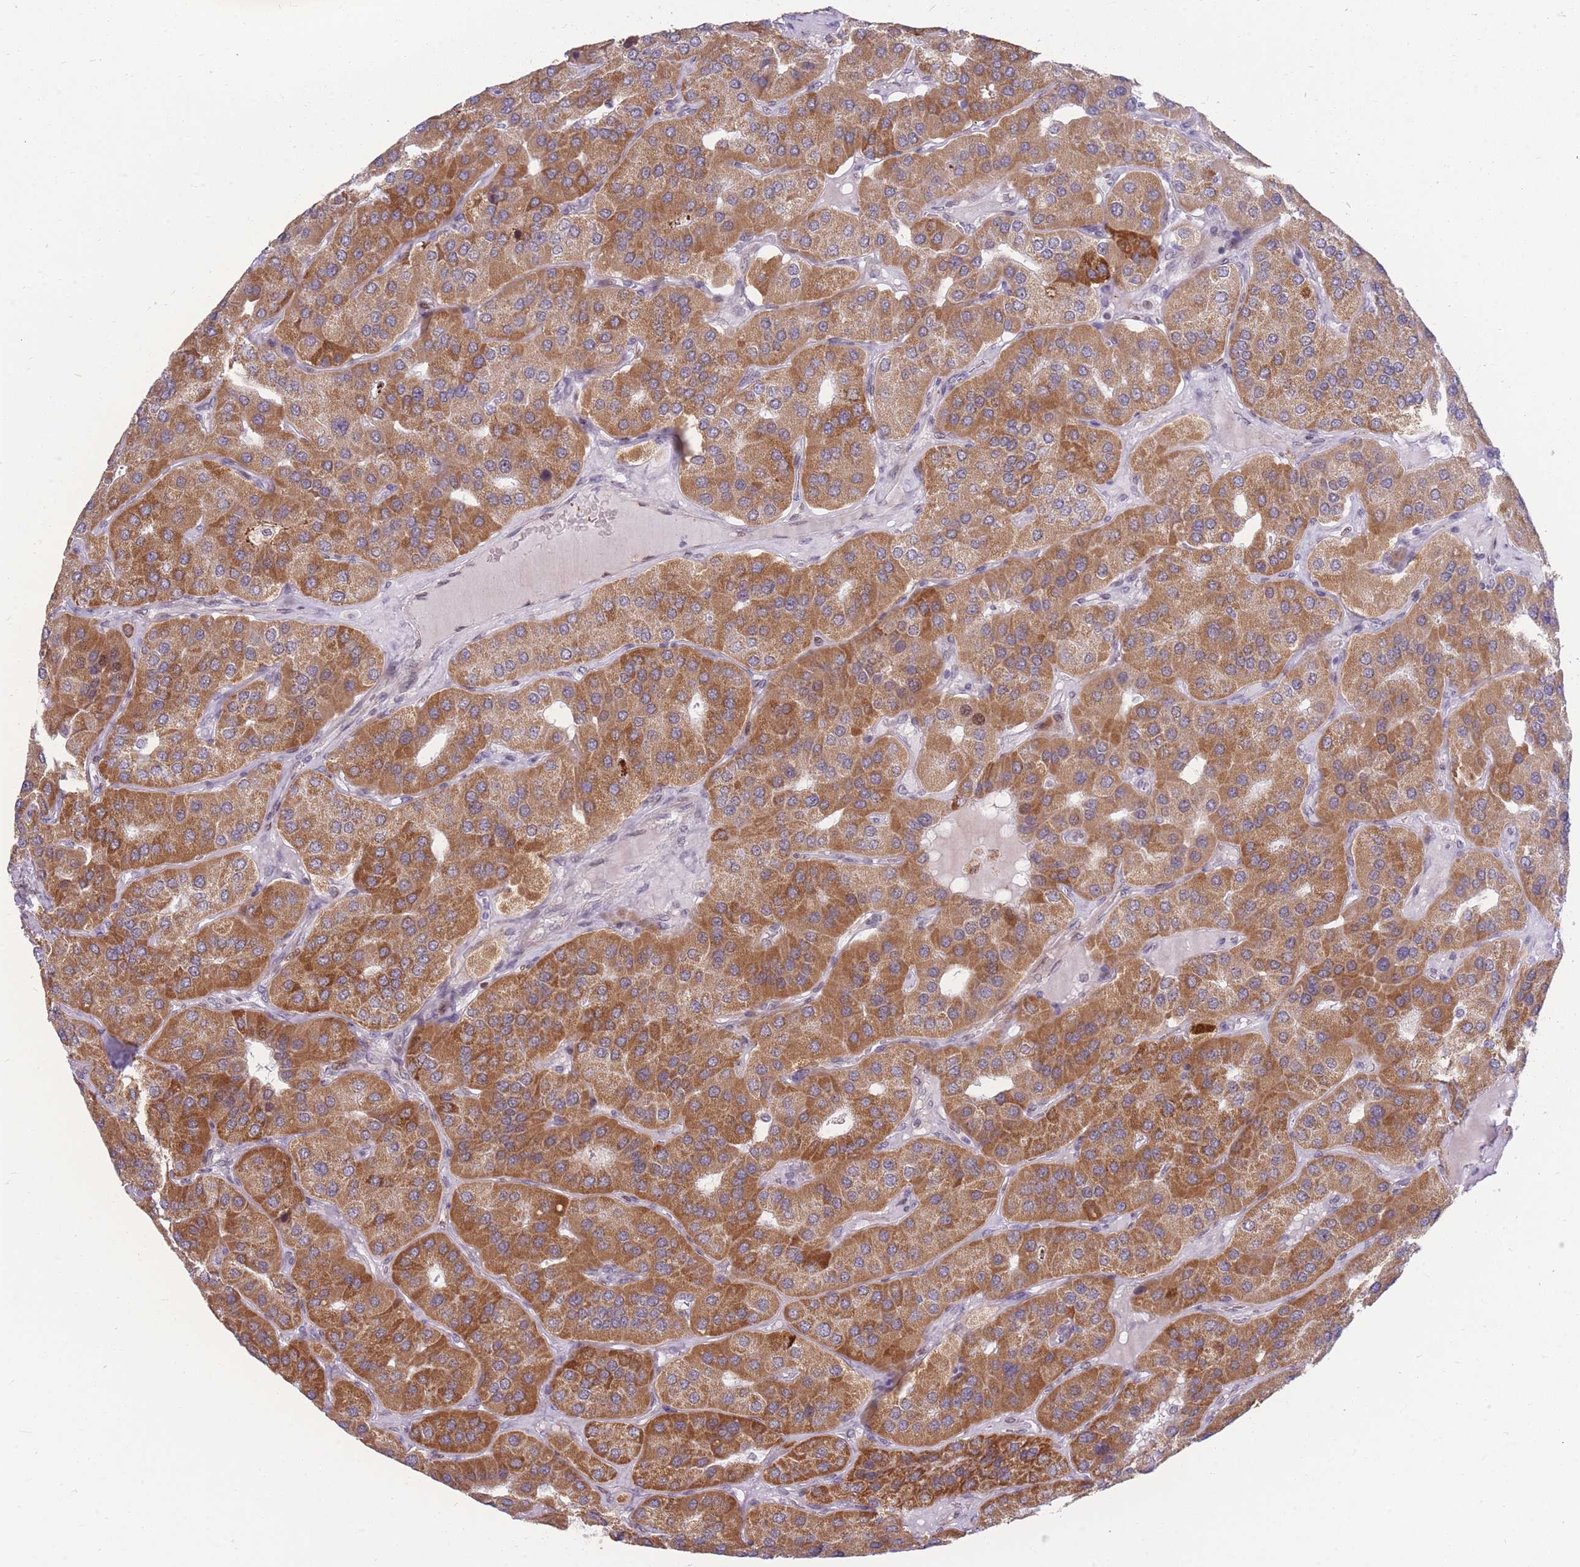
{"staining": {"intensity": "moderate", "quantity": ">75%", "location": "cytoplasmic/membranous"}, "tissue": "parathyroid gland", "cell_type": "Glandular cells", "image_type": "normal", "snomed": [{"axis": "morphology", "description": "Normal tissue, NOS"}, {"axis": "morphology", "description": "Adenoma, NOS"}, {"axis": "topography", "description": "Parathyroid gland"}], "caption": "This is a photomicrograph of immunohistochemistry (IHC) staining of benign parathyroid gland, which shows moderate positivity in the cytoplasmic/membranous of glandular cells.", "gene": "HSPE1", "patient": {"sex": "female", "age": 86}}